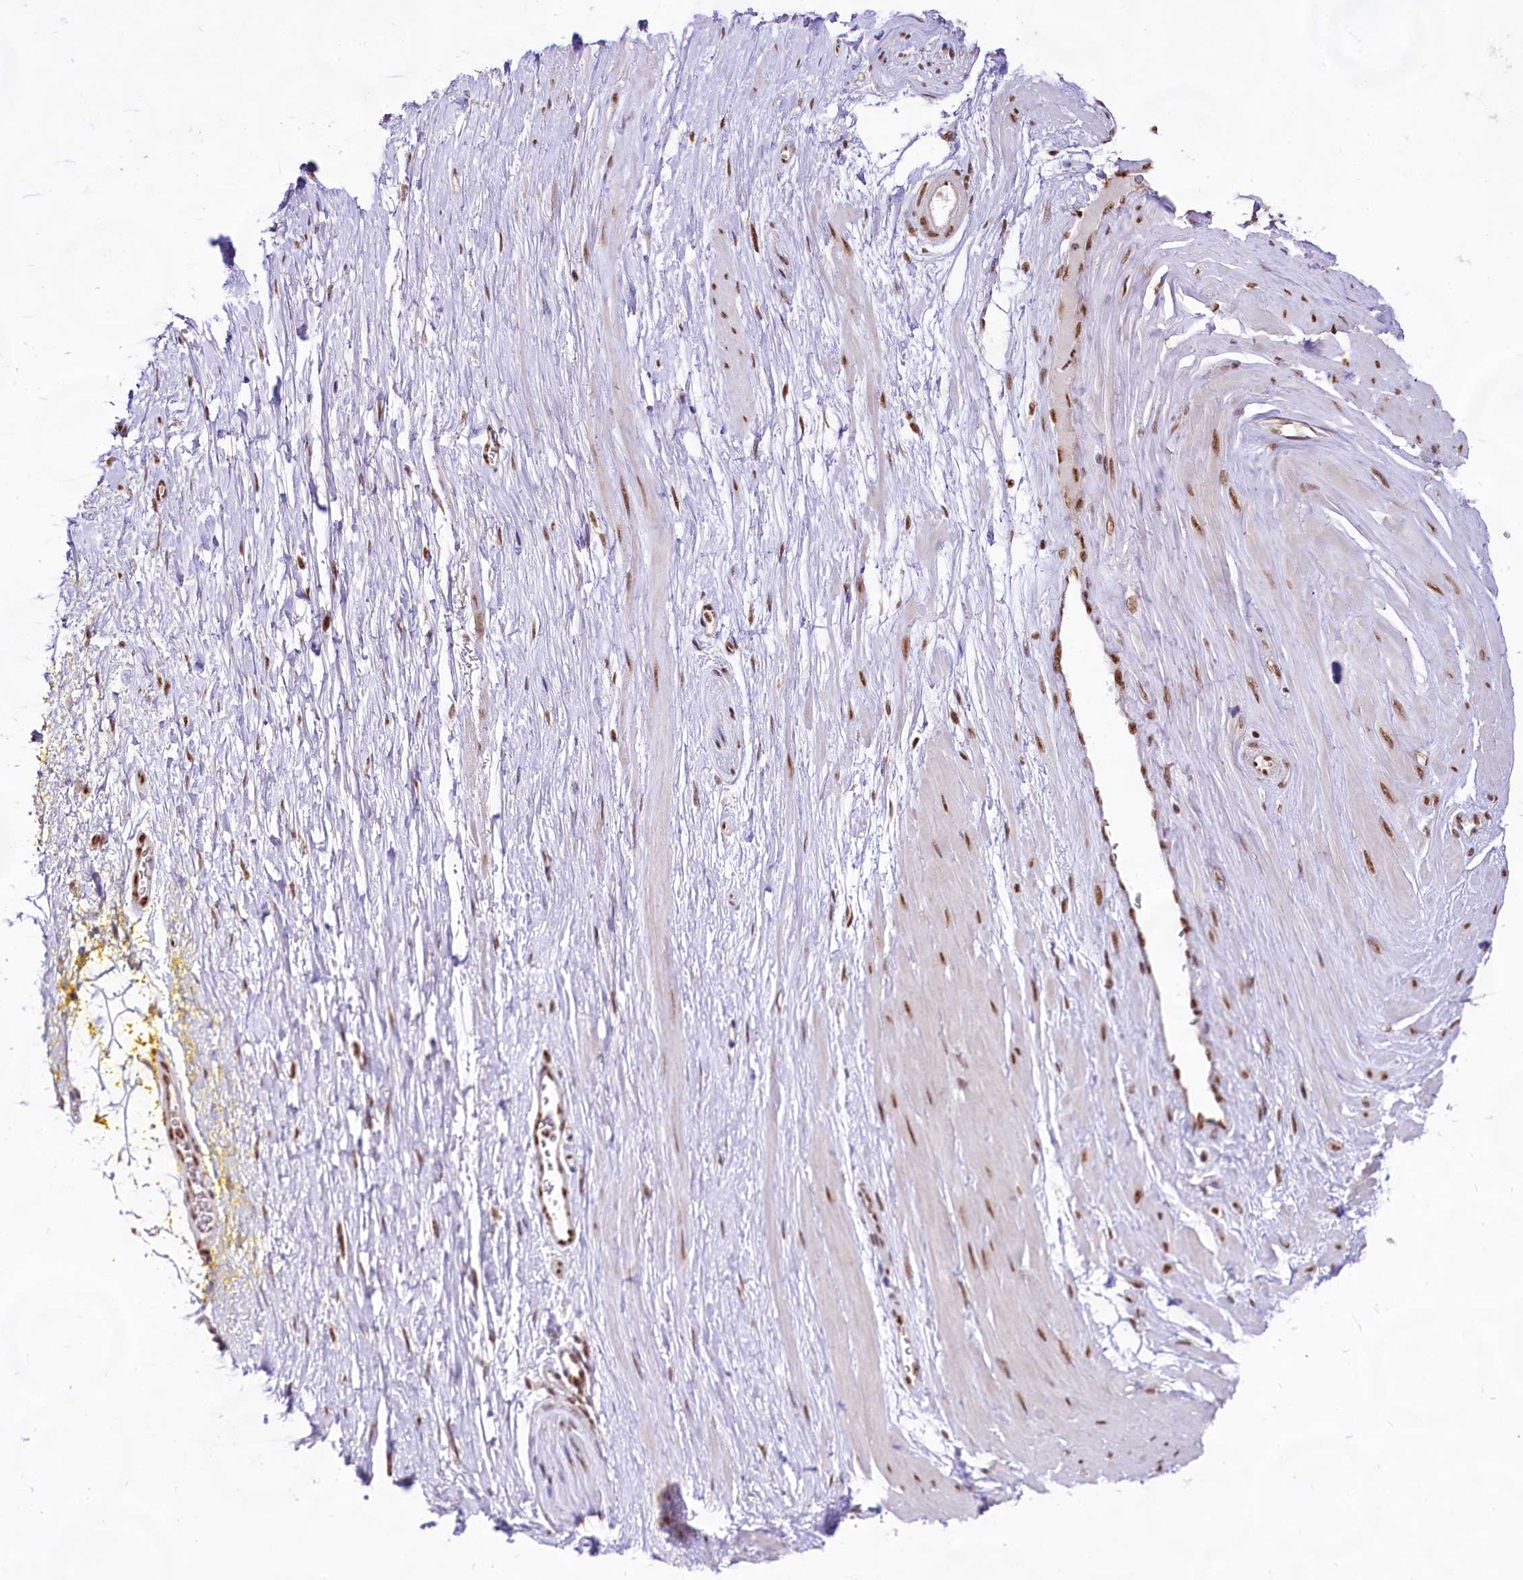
{"staining": {"intensity": "moderate", "quantity": ">75%", "location": "nuclear"}, "tissue": "adipose tissue", "cell_type": "Adipocytes", "image_type": "normal", "snomed": [{"axis": "morphology", "description": "Normal tissue, NOS"}, {"axis": "morphology", "description": "Adenocarcinoma, Low grade"}, {"axis": "topography", "description": "Prostate"}, {"axis": "topography", "description": "Peripheral nerve tissue"}], "caption": "Immunohistochemical staining of benign human adipose tissue displays >75% levels of moderate nuclear protein staining in approximately >75% of adipocytes. Immunohistochemistry stains the protein in brown and the nuclei are stained blue.", "gene": "HIRA", "patient": {"sex": "male", "age": 63}}